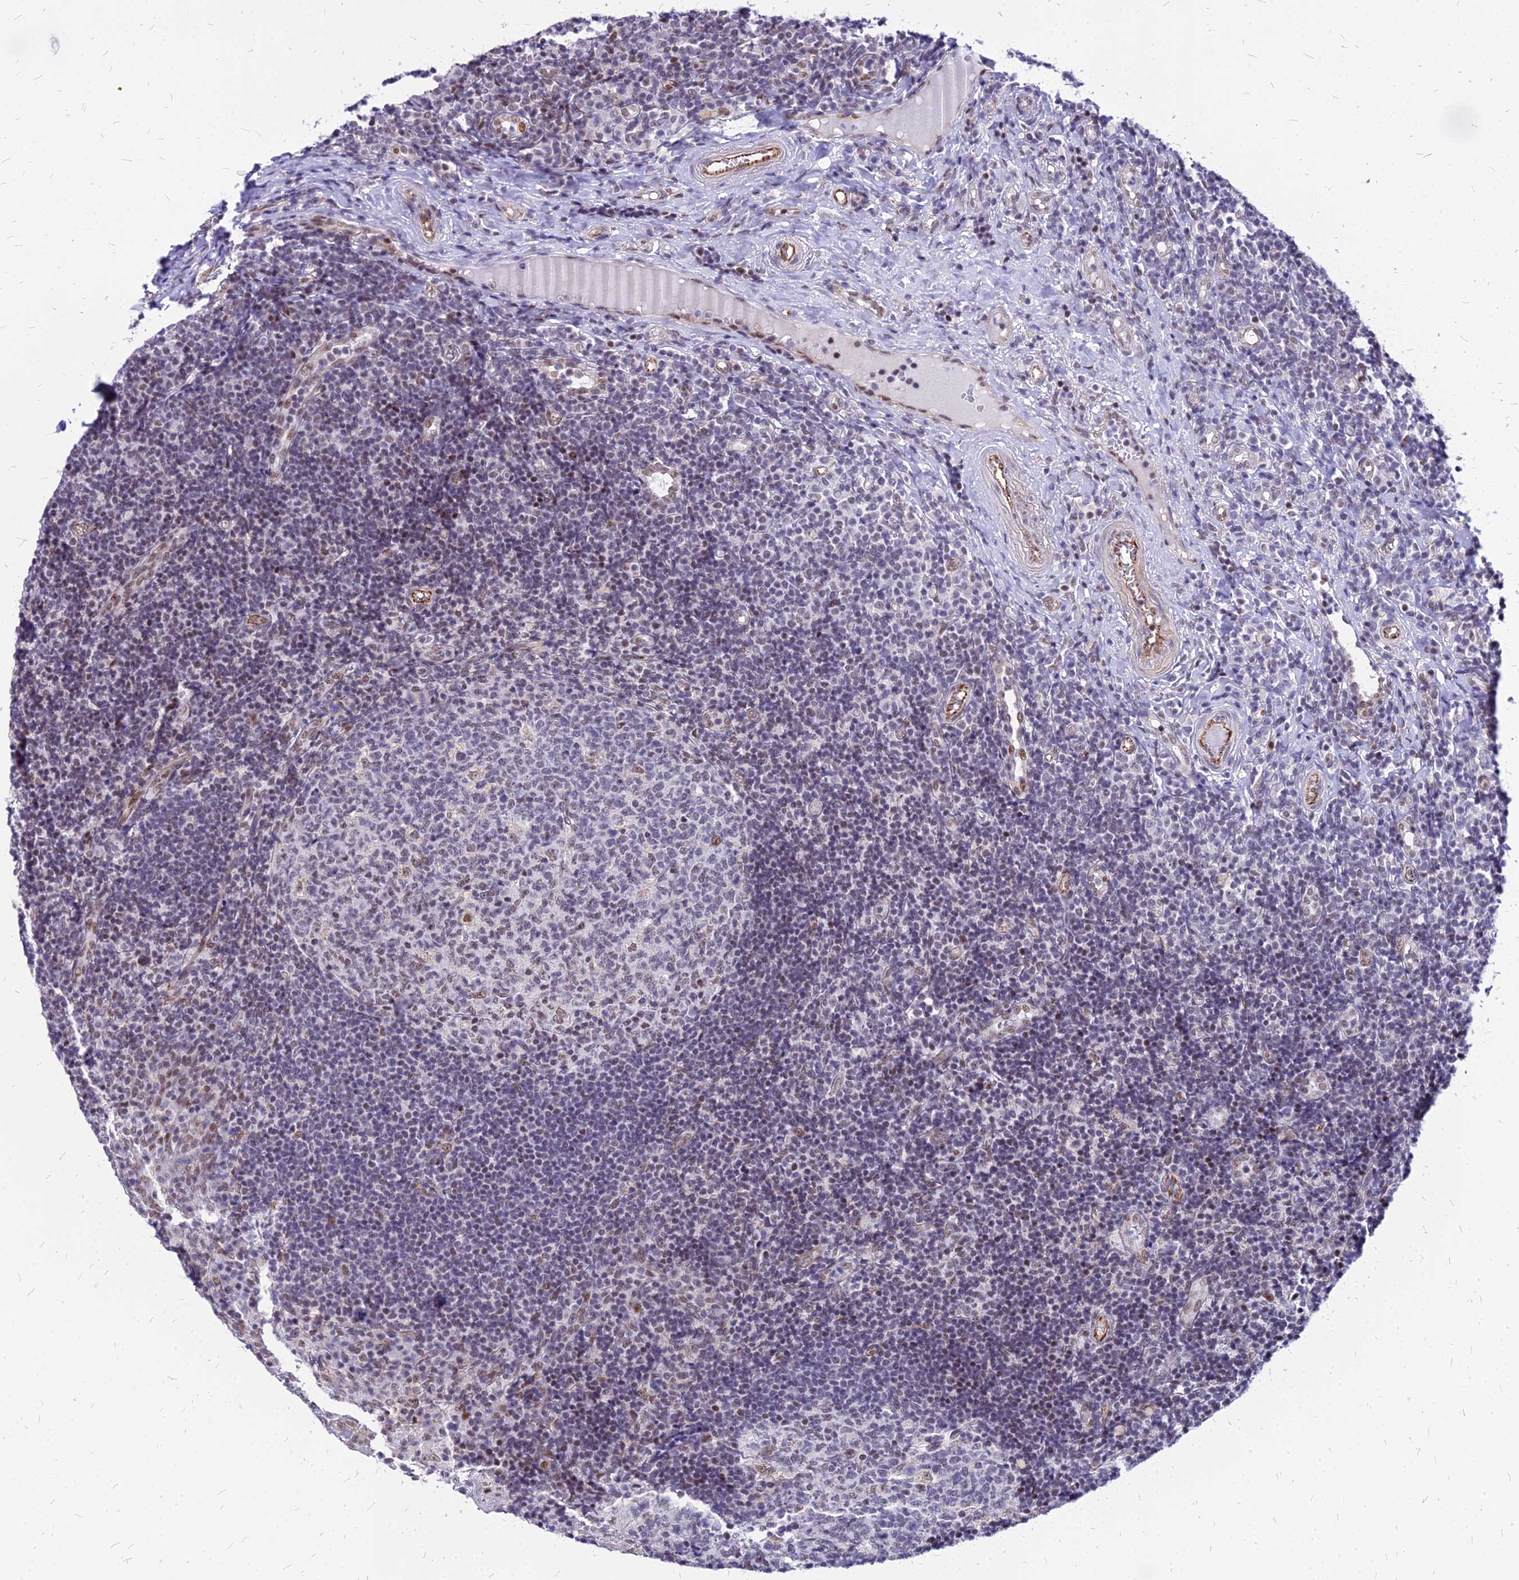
{"staining": {"intensity": "moderate", "quantity": "<25%", "location": "nuclear"}, "tissue": "tonsil", "cell_type": "Germinal center cells", "image_type": "normal", "snomed": [{"axis": "morphology", "description": "Normal tissue, NOS"}, {"axis": "topography", "description": "Tonsil"}], "caption": "Tonsil was stained to show a protein in brown. There is low levels of moderate nuclear expression in approximately <25% of germinal center cells. (DAB (3,3'-diaminobenzidine) IHC with brightfield microscopy, high magnification).", "gene": "FDX2", "patient": {"sex": "female", "age": 40}}